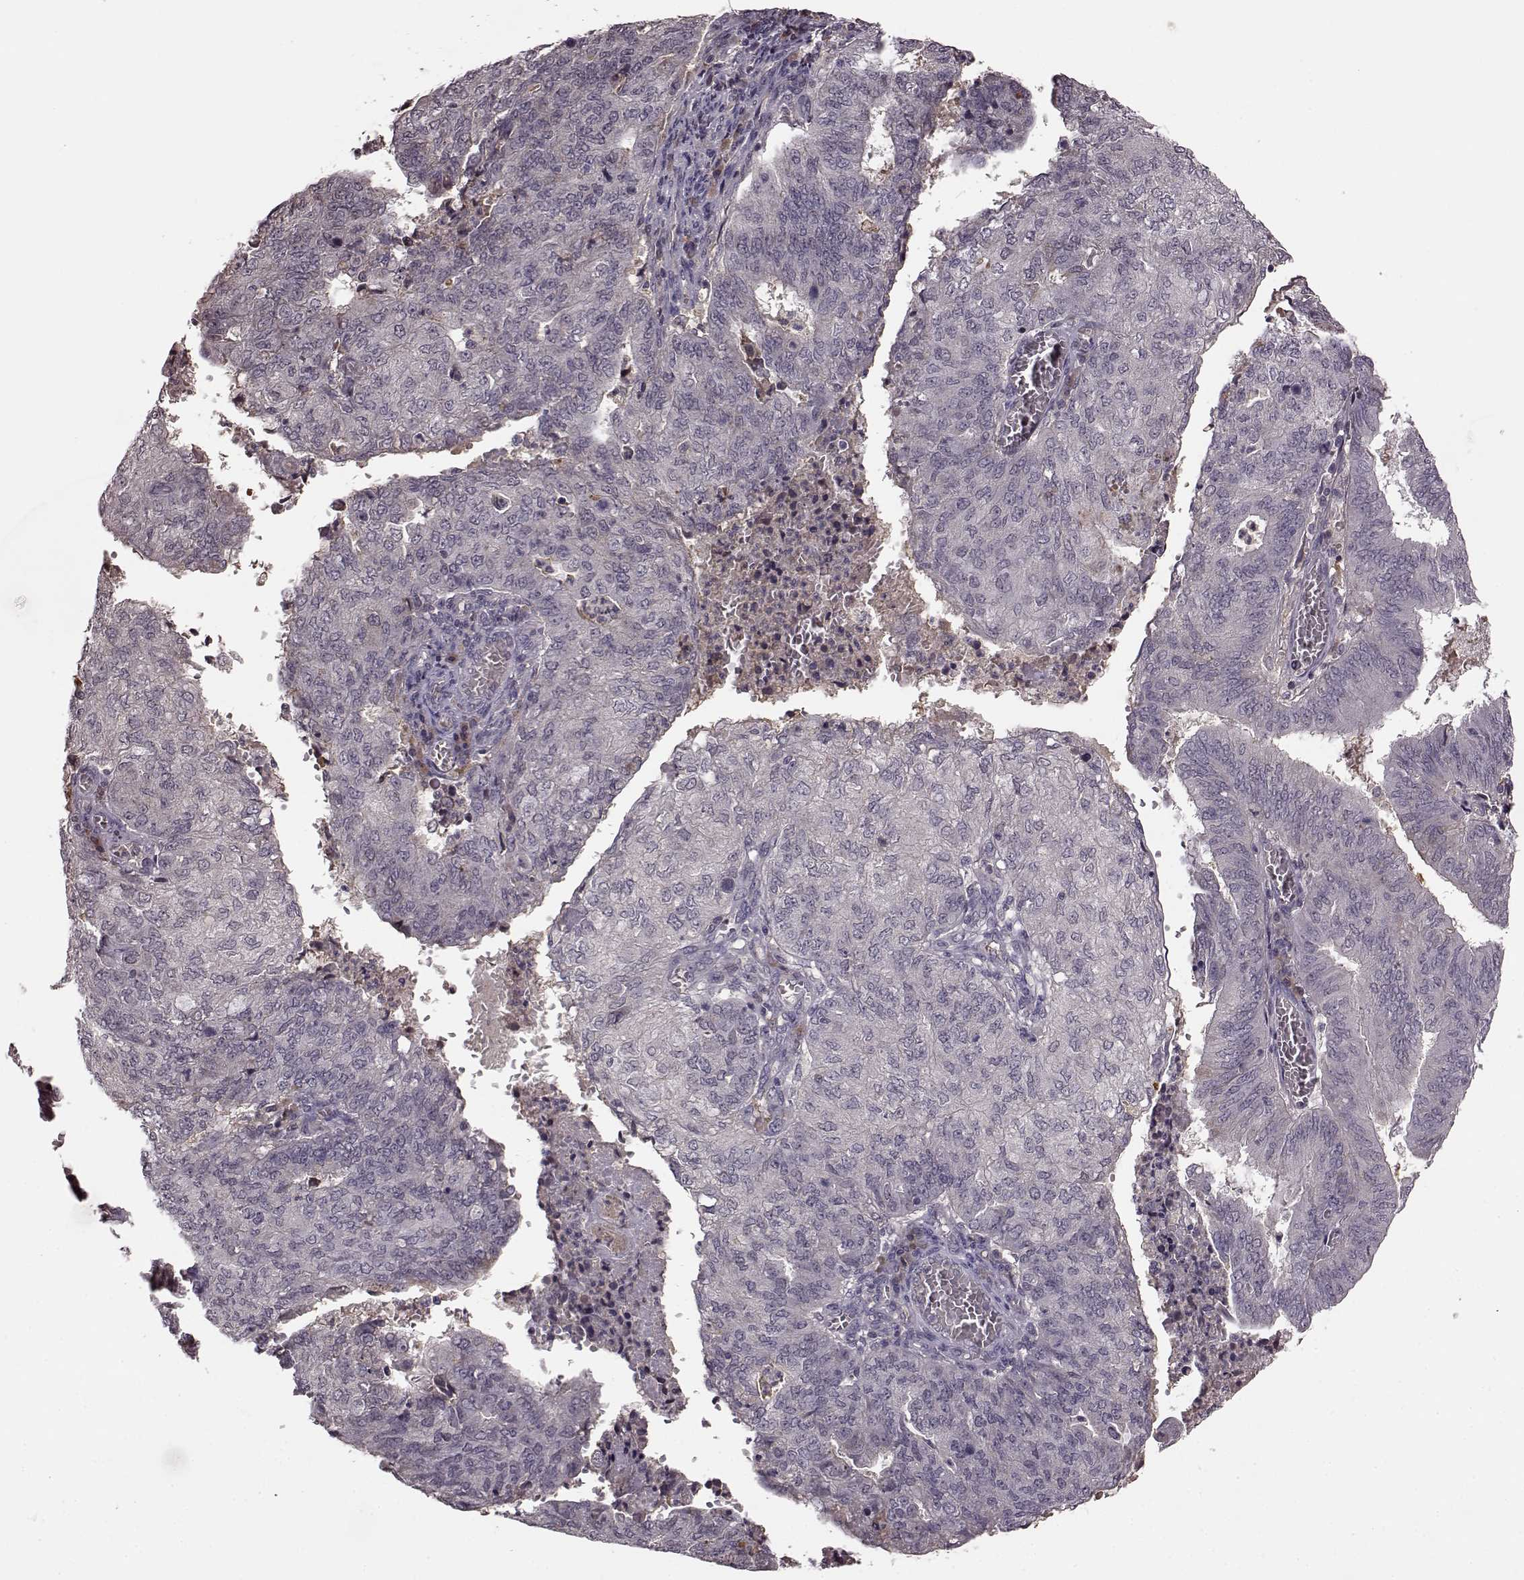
{"staining": {"intensity": "negative", "quantity": "none", "location": "none"}, "tissue": "endometrial cancer", "cell_type": "Tumor cells", "image_type": "cancer", "snomed": [{"axis": "morphology", "description": "Adenocarcinoma, NOS"}, {"axis": "topography", "description": "Endometrium"}], "caption": "Immunohistochemistry (IHC) of human endometrial cancer exhibits no staining in tumor cells. (Immunohistochemistry, brightfield microscopy, high magnification).", "gene": "NRL", "patient": {"sex": "female", "age": 82}}